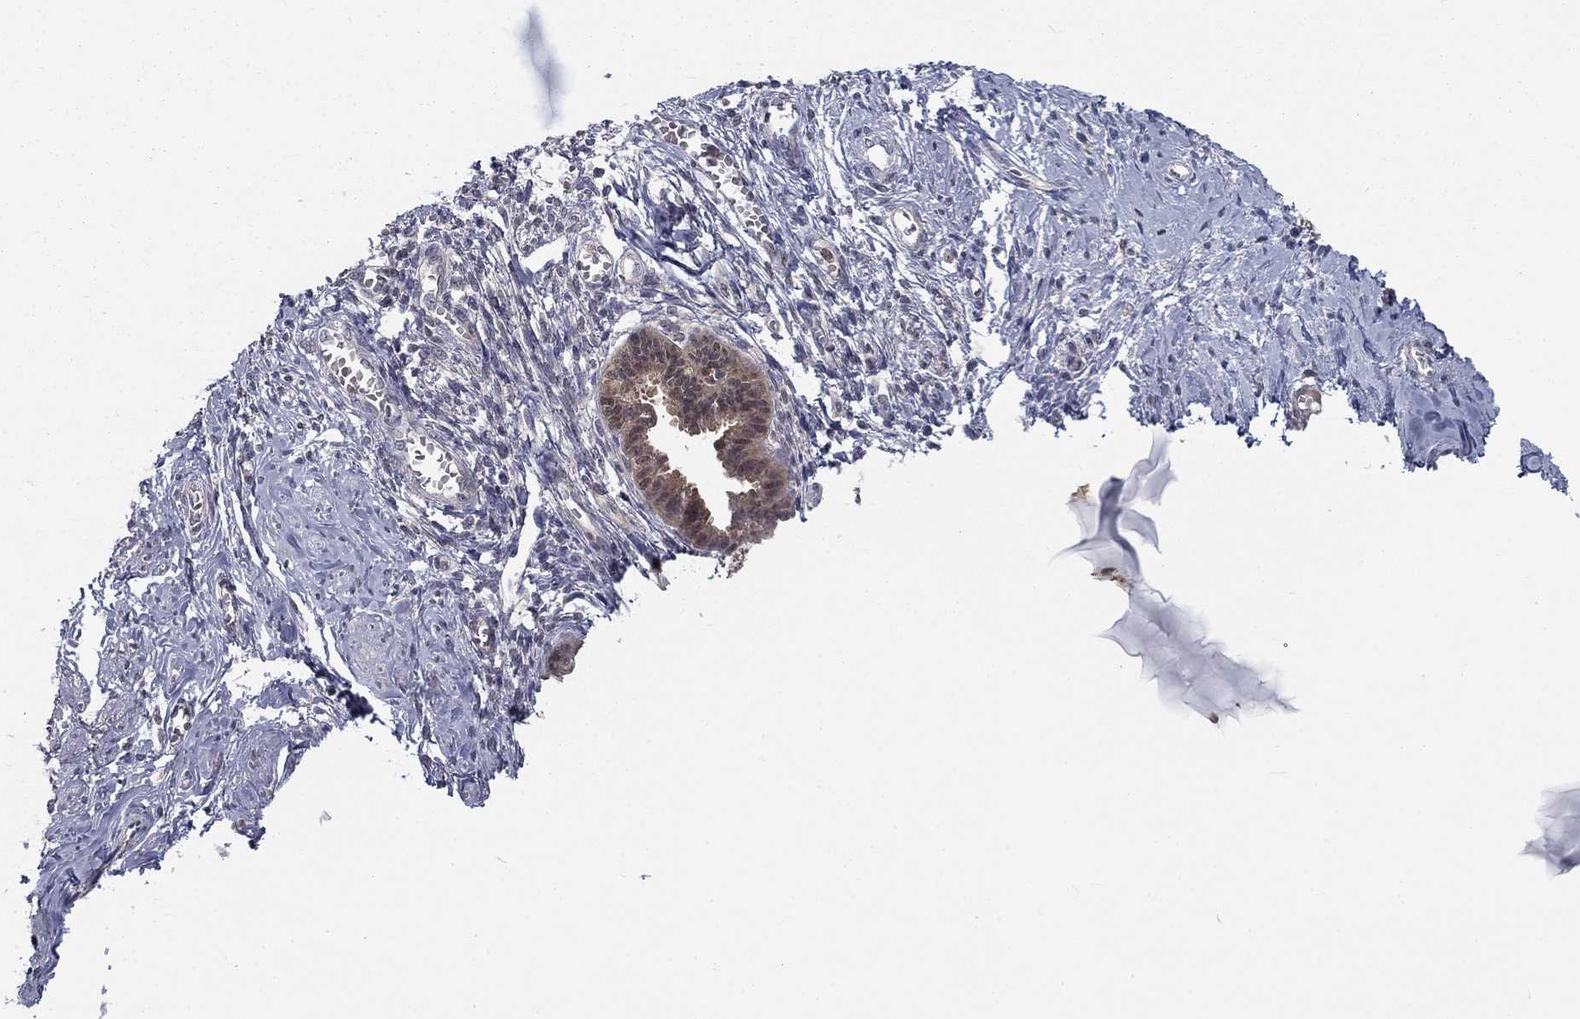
{"staining": {"intensity": "negative", "quantity": "none", "location": "none"}, "tissue": "endometrium", "cell_type": "Cells in endometrial stroma", "image_type": "normal", "snomed": [{"axis": "morphology", "description": "Normal tissue, NOS"}, {"axis": "topography", "description": "Cervix"}, {"axis": "topography", "description": "Endometrium"}], "caption": "An image of endometrium stained for a protein exhibits no brown staining in cells in endometrial stroma. (Immunohistochemistry (ihc), brightfield microscopy, high magnification).", "gene": "NIT2", "patient": {"sex": "female", "age": 37}}